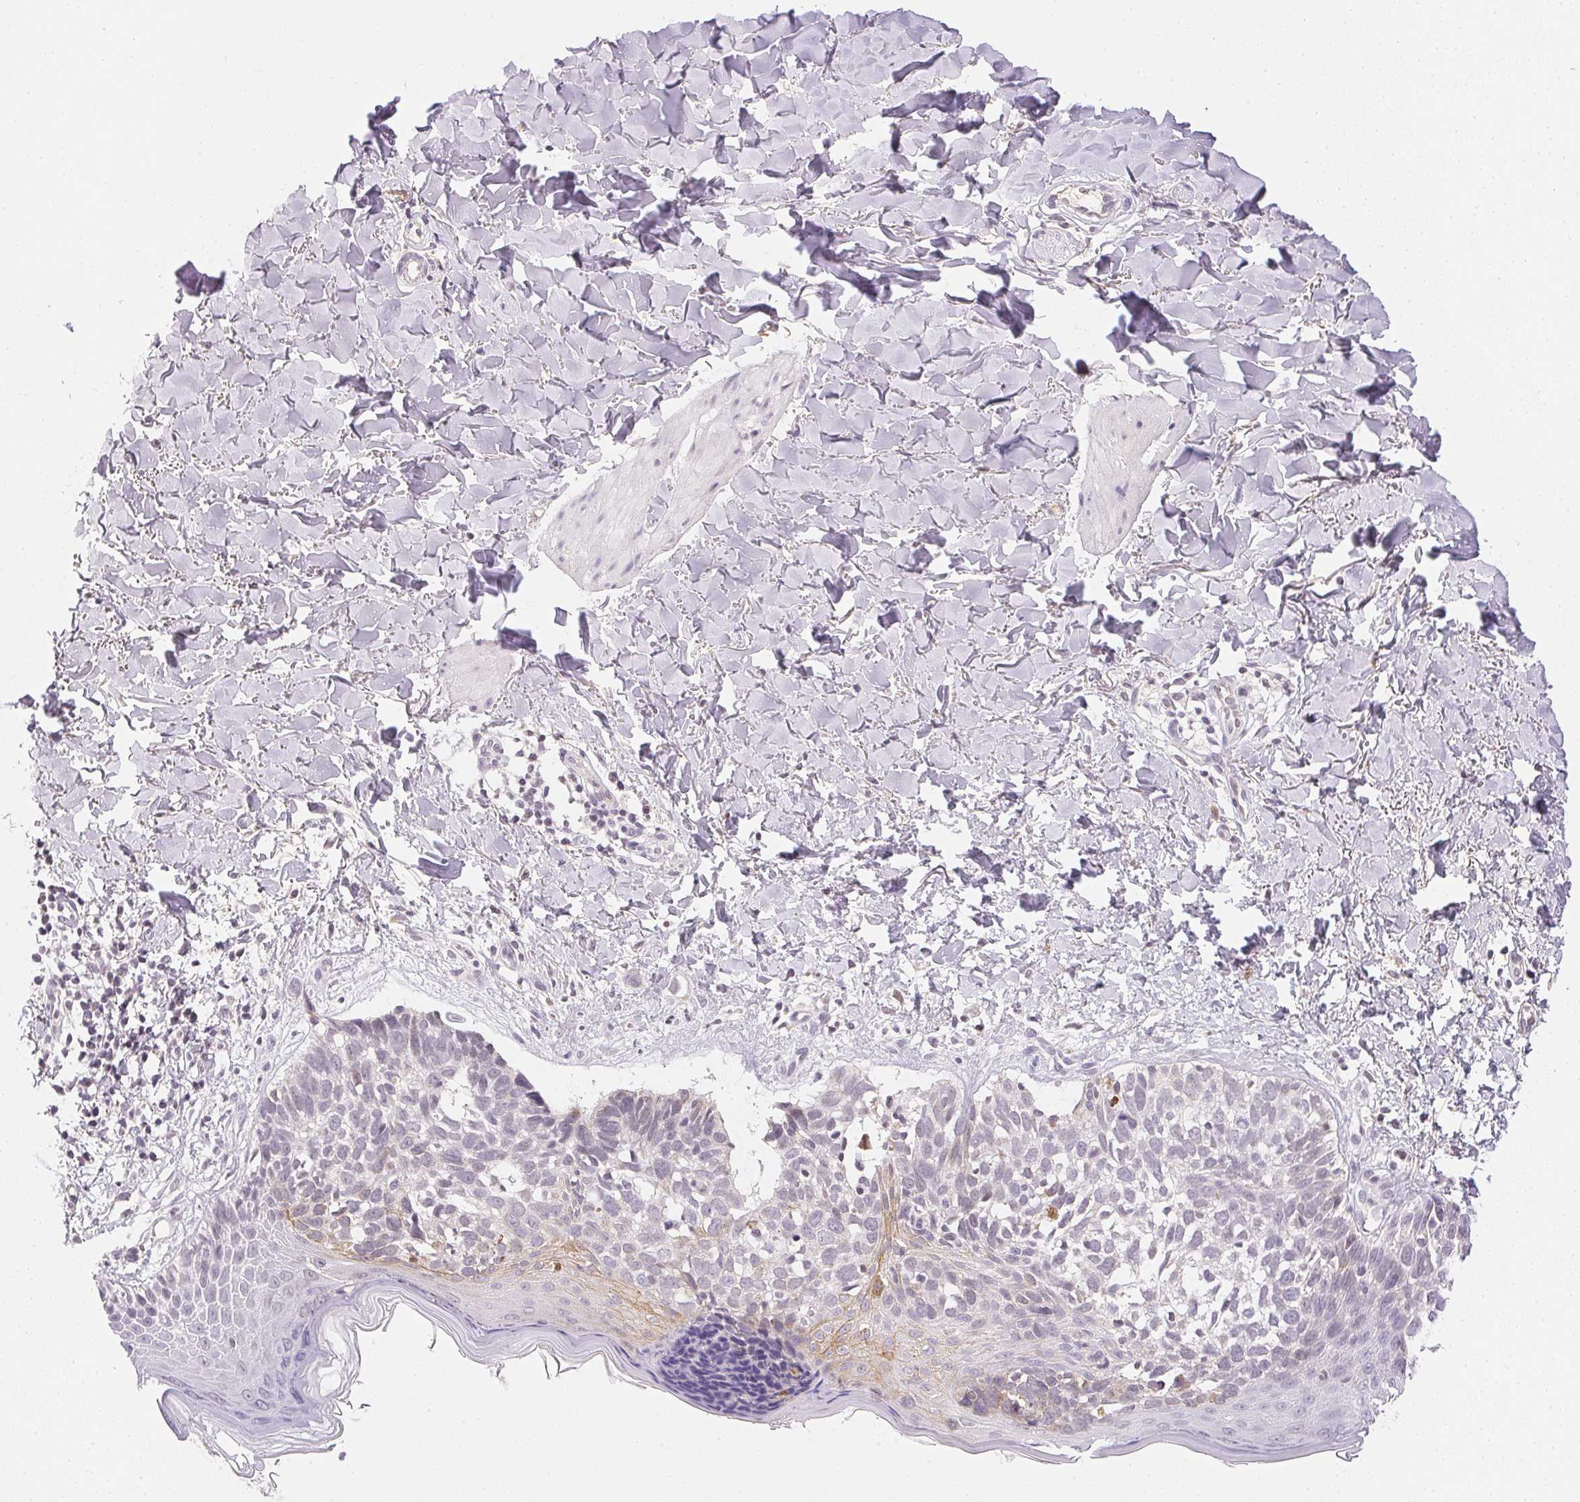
{"staining": {"intensity": "negative", "quantity": "none", "location": "none"}, "tissue": "skin cancer", "cell_type": "Tumor cells", "image_type": "cancer", "snomed": [{"axis": "morphology", "description": "Basal cell carcinoma"}, {"axis": "topography", "description": "Skin"}], "caption": "The micrograph shows no significant positivity in tumor cells of skin cancer (basal cell carcinoma).", "gene": "FNDC4", "patient": {"sex": "female", "age": 45}}